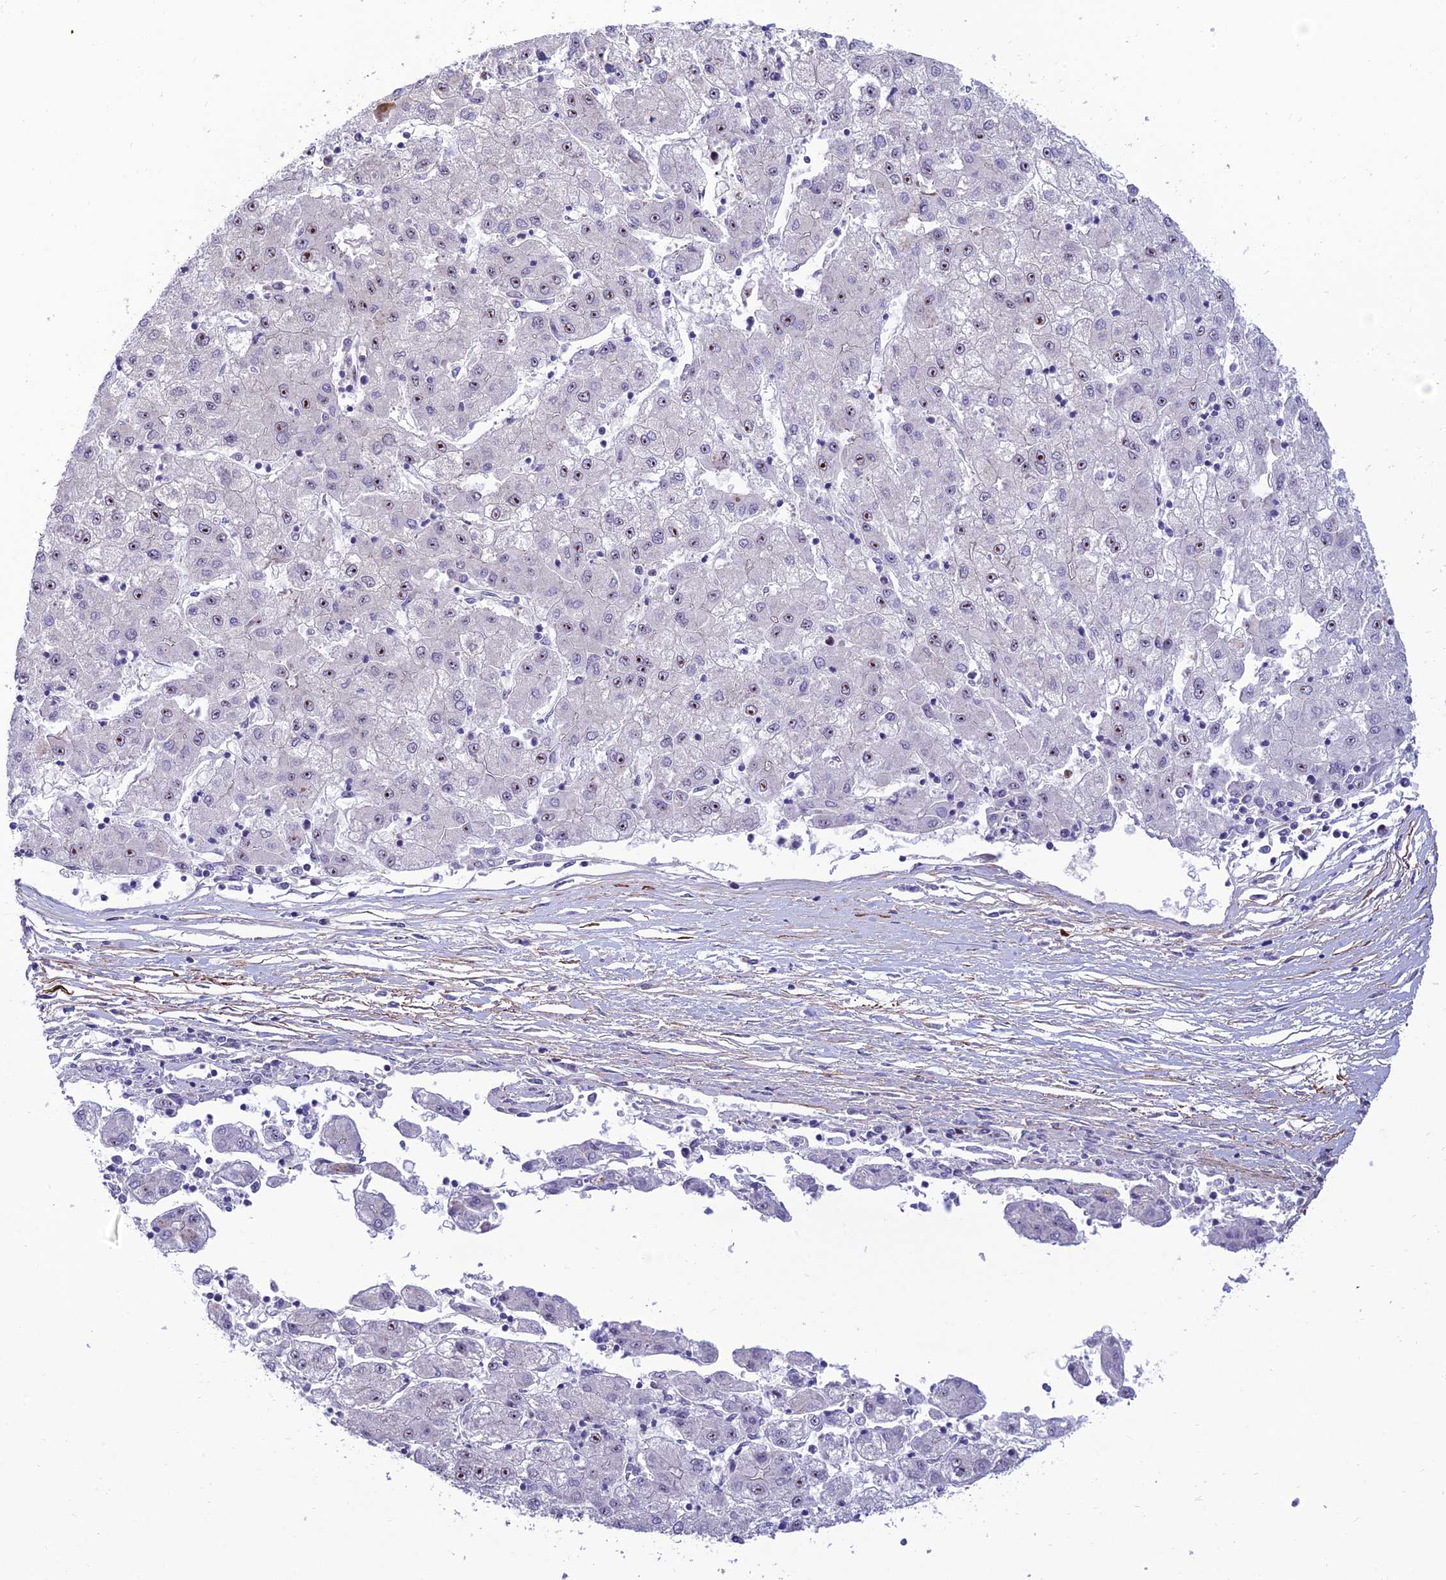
{"staining": {"intensity": "moderate", "quantity": "<25%", "location": "nuclear"}, "tissue": "liver cancer", "cell_type": "Tumor cells", "image_type": "cancer", "snomed": [{"axis": "morphology", "description": "Carcinoma, Hepatocellular, NOS"}, {"axis": "topography", "description": "Liver"}], "caption": "IHC photomicrograph of human hepatocellular carcinoma (liver) stained for a protein (brown), which exhibits low levels of moderate nuclear staining in about <25% of tumor cells.", "gene": "KBTBD7", "patient": {"sex": "male", "age": 72}}